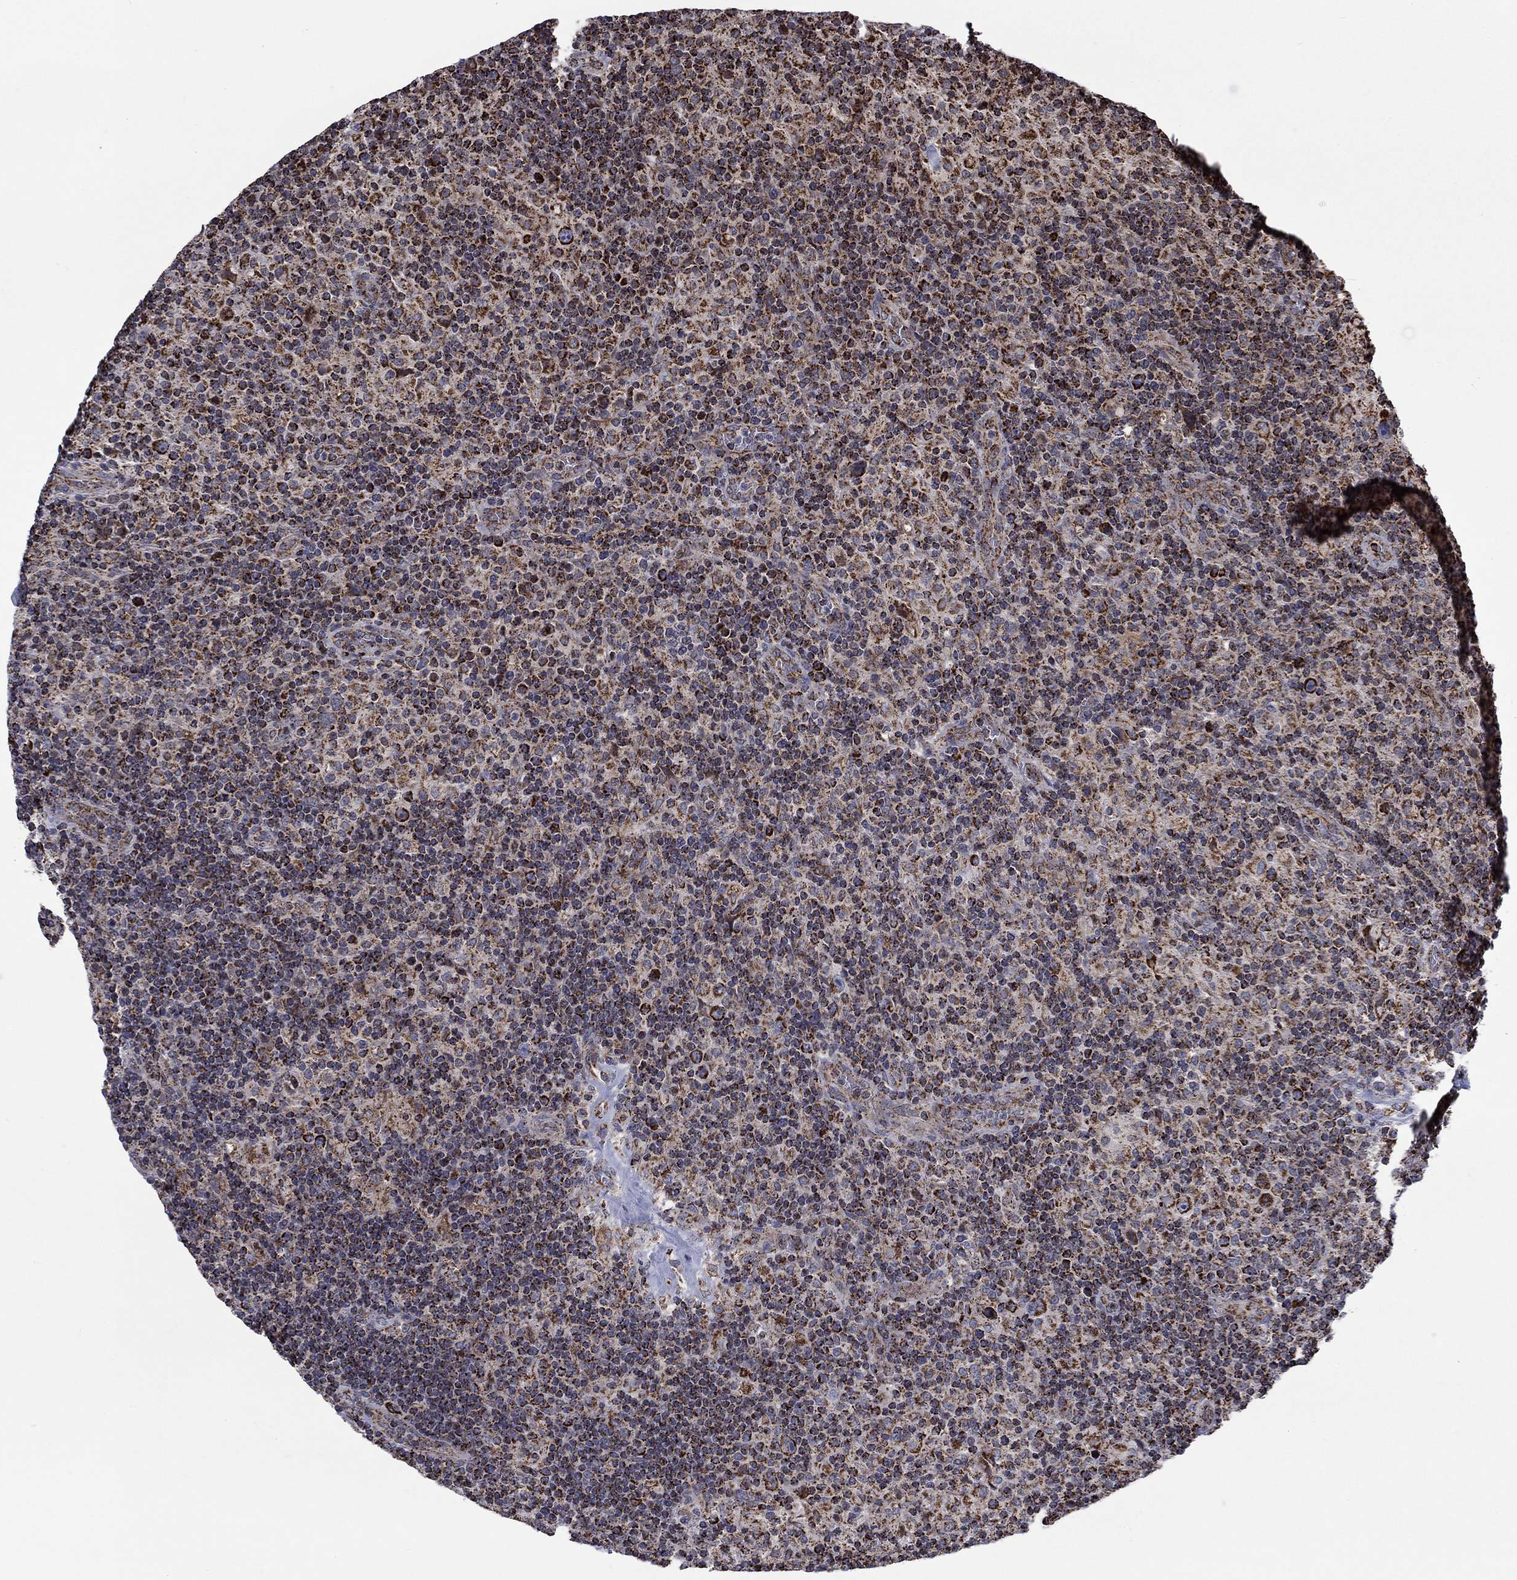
{"staining": {"intensity": "strong", "quantity": ">75%", "location": "cytoplasmic/membranous"}, "tissue": "lymphoma", "cell_type": "Tumor cells", "image_type": "cancer", "snomed": [{"axis": "morphology", "description": "Hodgkin's disease, NOS"}, {"axis": "topography", "description": "Lymph node"}], "caption": "Lymphoma was stained to show a protein in brown. There is high levels of strong cytoplasmic/membranous staining in approximately >75% of tumor cells.", "gene": "MOAP1", "patient": {"sex": "male", "age": 70}}